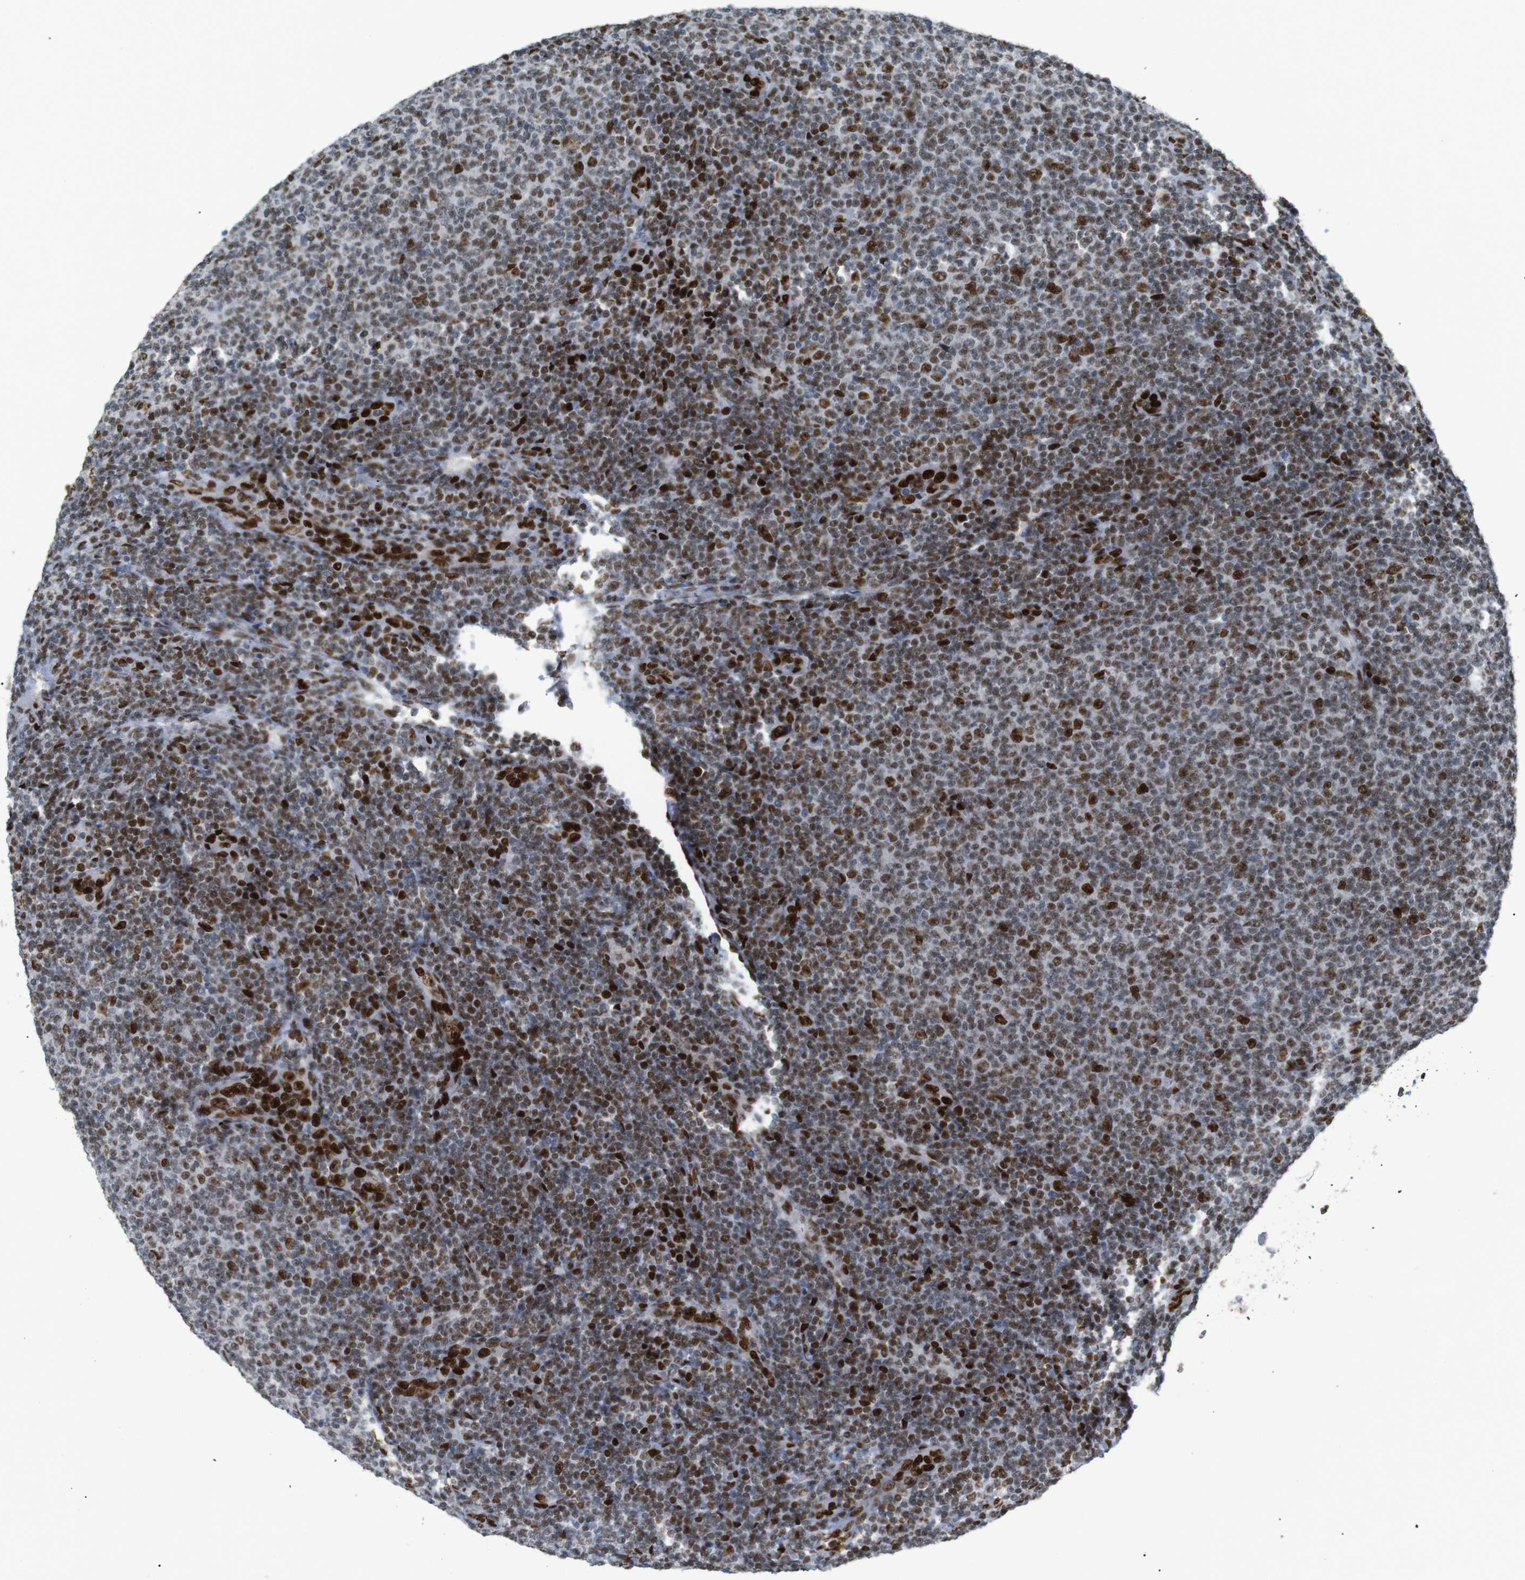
{"staining": {"intensity": "moderate", "quantity": ">75%", "location": "nuclear"}, "tissue": "lymphoma", "cell_type": "Tumor cells", "image_type": "cancer", "snomed": [{"axis": "morphology", "description": "Malignant lymphoma, non-Hodgkin's type, Low grade"}, {"axis": "topography", "description": "Lymph node"}], "caption": "DAB immunohistochemical staining of human lymphoma demonstrates moderate nuclear protein expression in approximately >75% of tumor cells.", "gene": "RIOX2", "patient": {"sex": "male", "age": 66}}